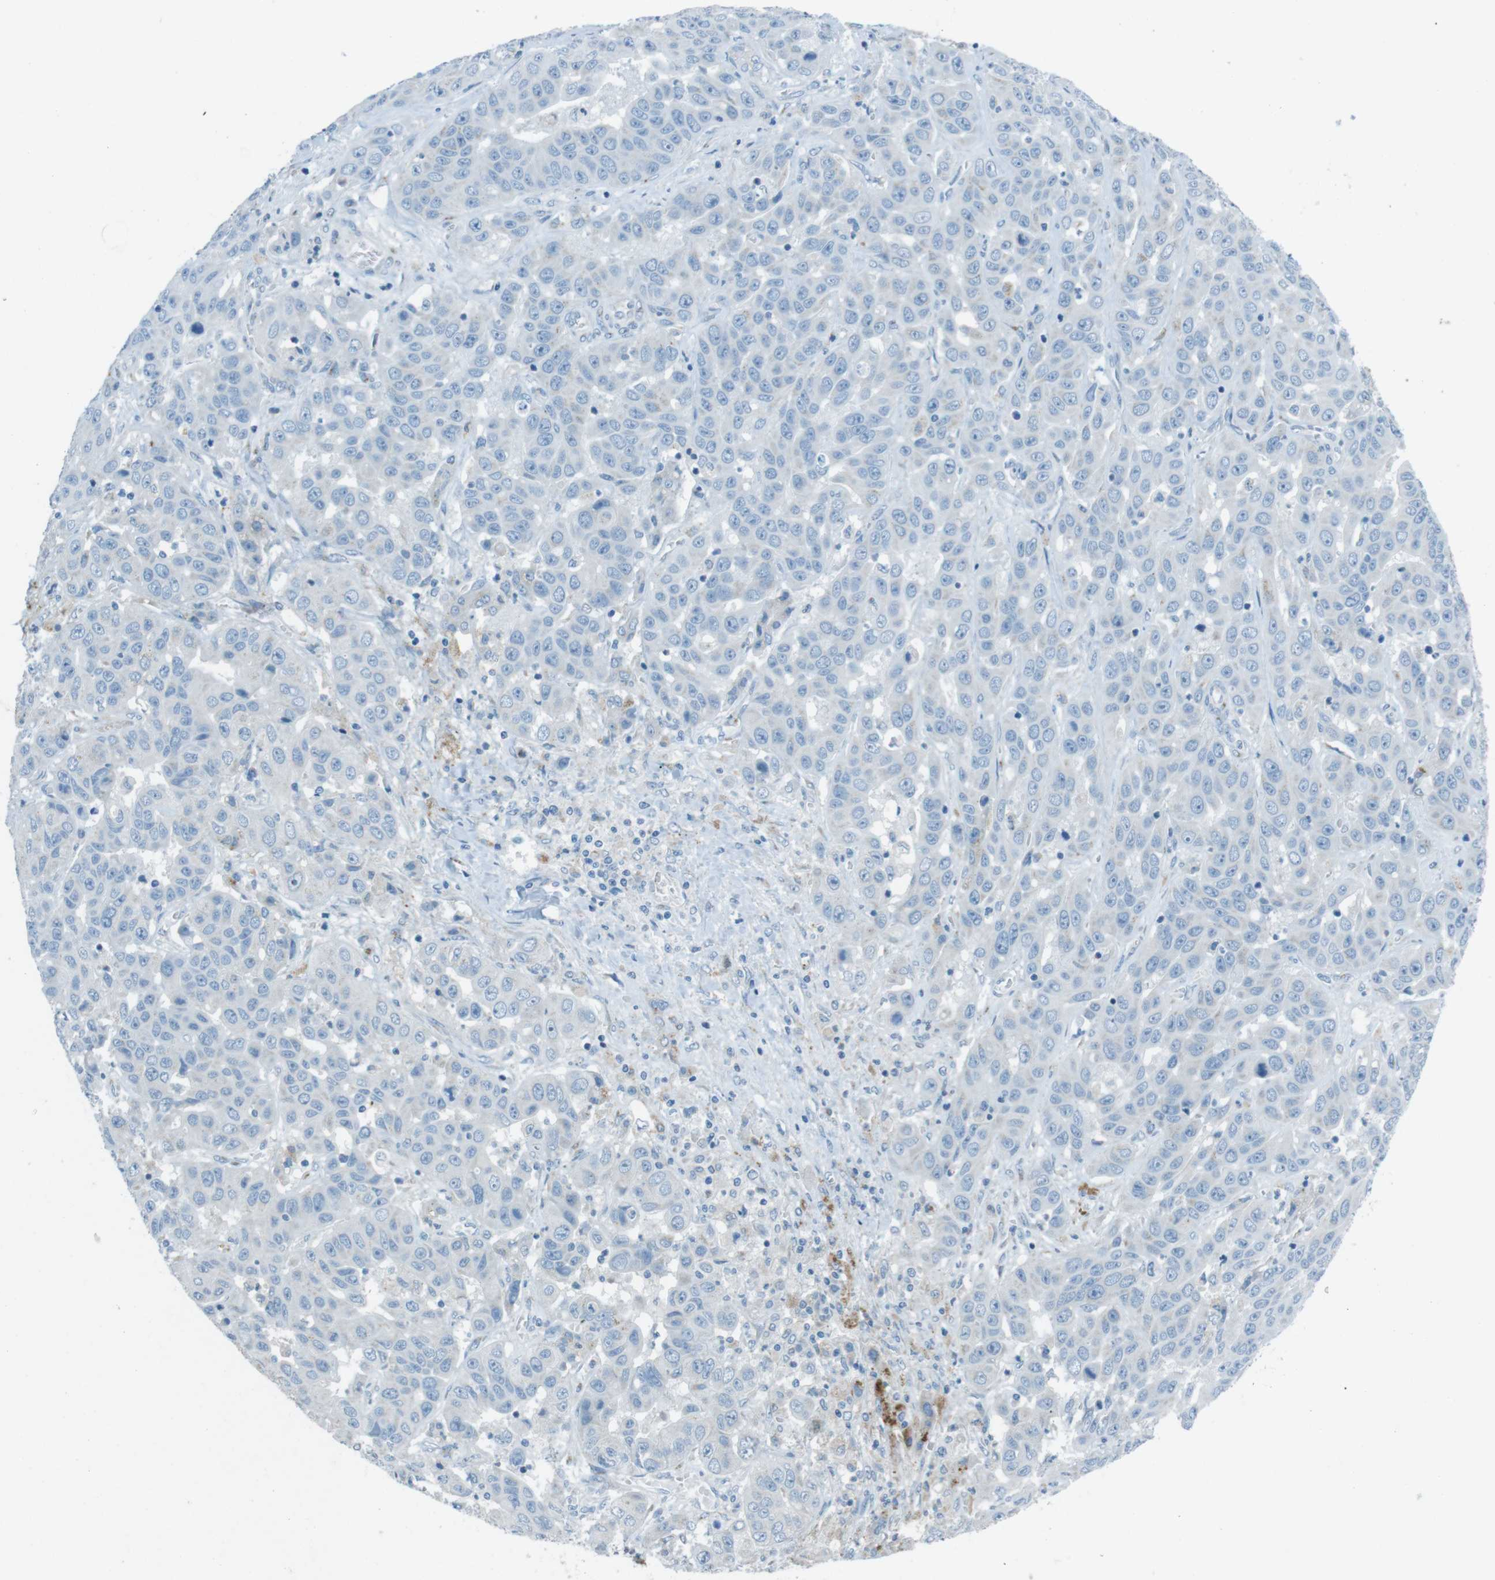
{"staining": {"intensity": "negative", "quantity": "none", "location": "none"}, "tissue": "liver cancer", "cell_type": "Tumor cells", "image_type": "cancer", "snomed": [{"axis": "morphology", "description": "Cholangiocarcinoma"}, {"axis": "topography", "description": "Liver"}], "caption": "DAB (3,3'-diaminobenzidine) immunohistochemical staining of liver cancer exhibits no significant expression in tumor cells.", "gene": "TXNDC15", "patient": {"sex": "female", "age": 52}}